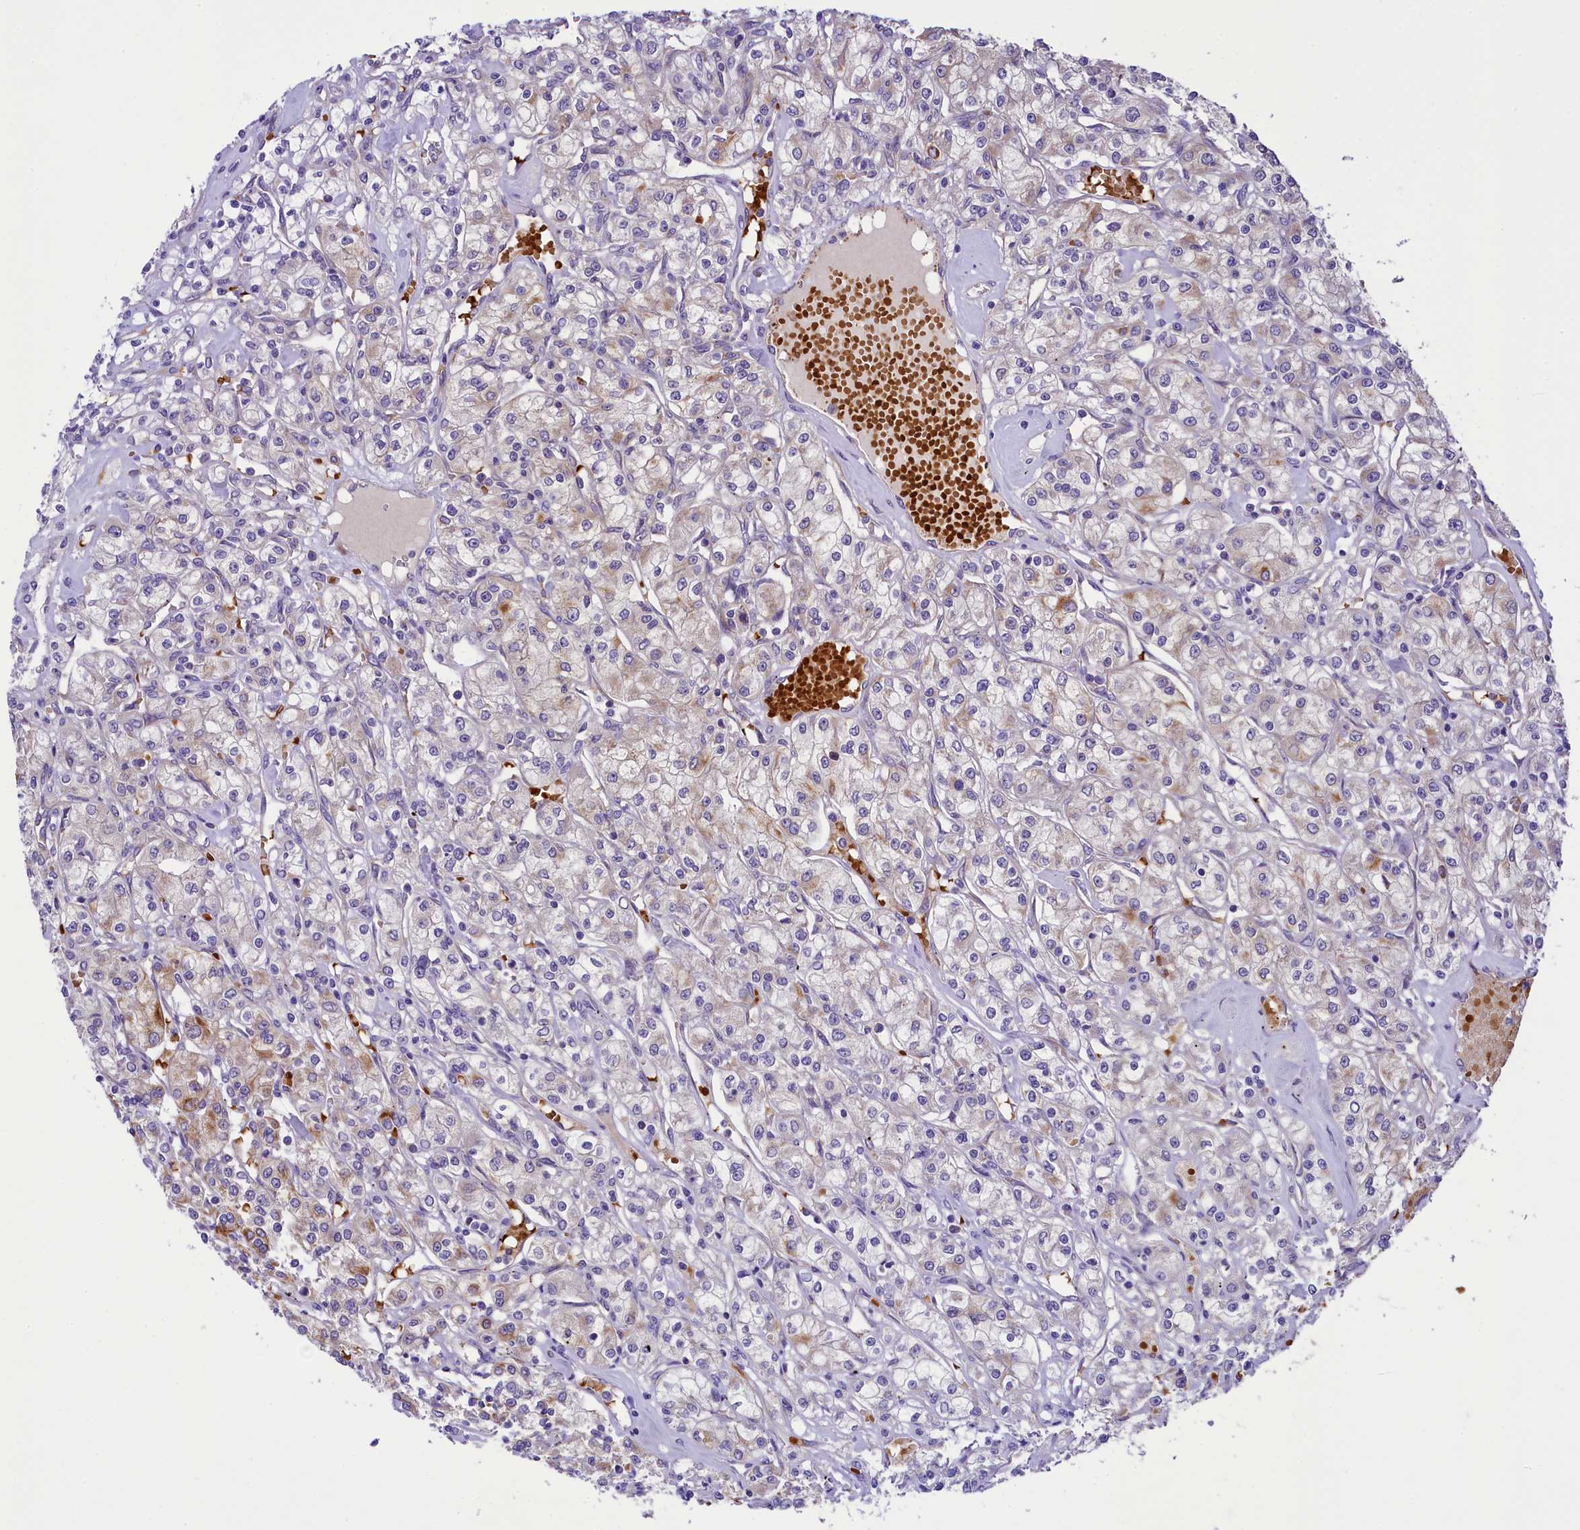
{"staining": {"intensity": "weak", "quantity": "<25%", "location": "cytoplasmic/membranous"}, "tissue": "renal cancer", "cell_type": "Tumor cells", "image_type": "cancer", "snomed": [{"axis": "morphology", "description": "Adenocarcinoma, NOS"}, {"axis": "topography", "description": "Kidney"}], "caption": "IHC photomicrograph of neoplastic tissue: human renal cancer stained with DAB (3,3'-diaminobenzidine) displays no significant protein positivity in tumor cells. The staining was performed using DAB to visualize the protein expression in brown, while the nuclei were stained in blue with hematoxylin (Magnification: 20x).", "gene": "LARP4", "patient": {"sex": "female", "age": 59}}